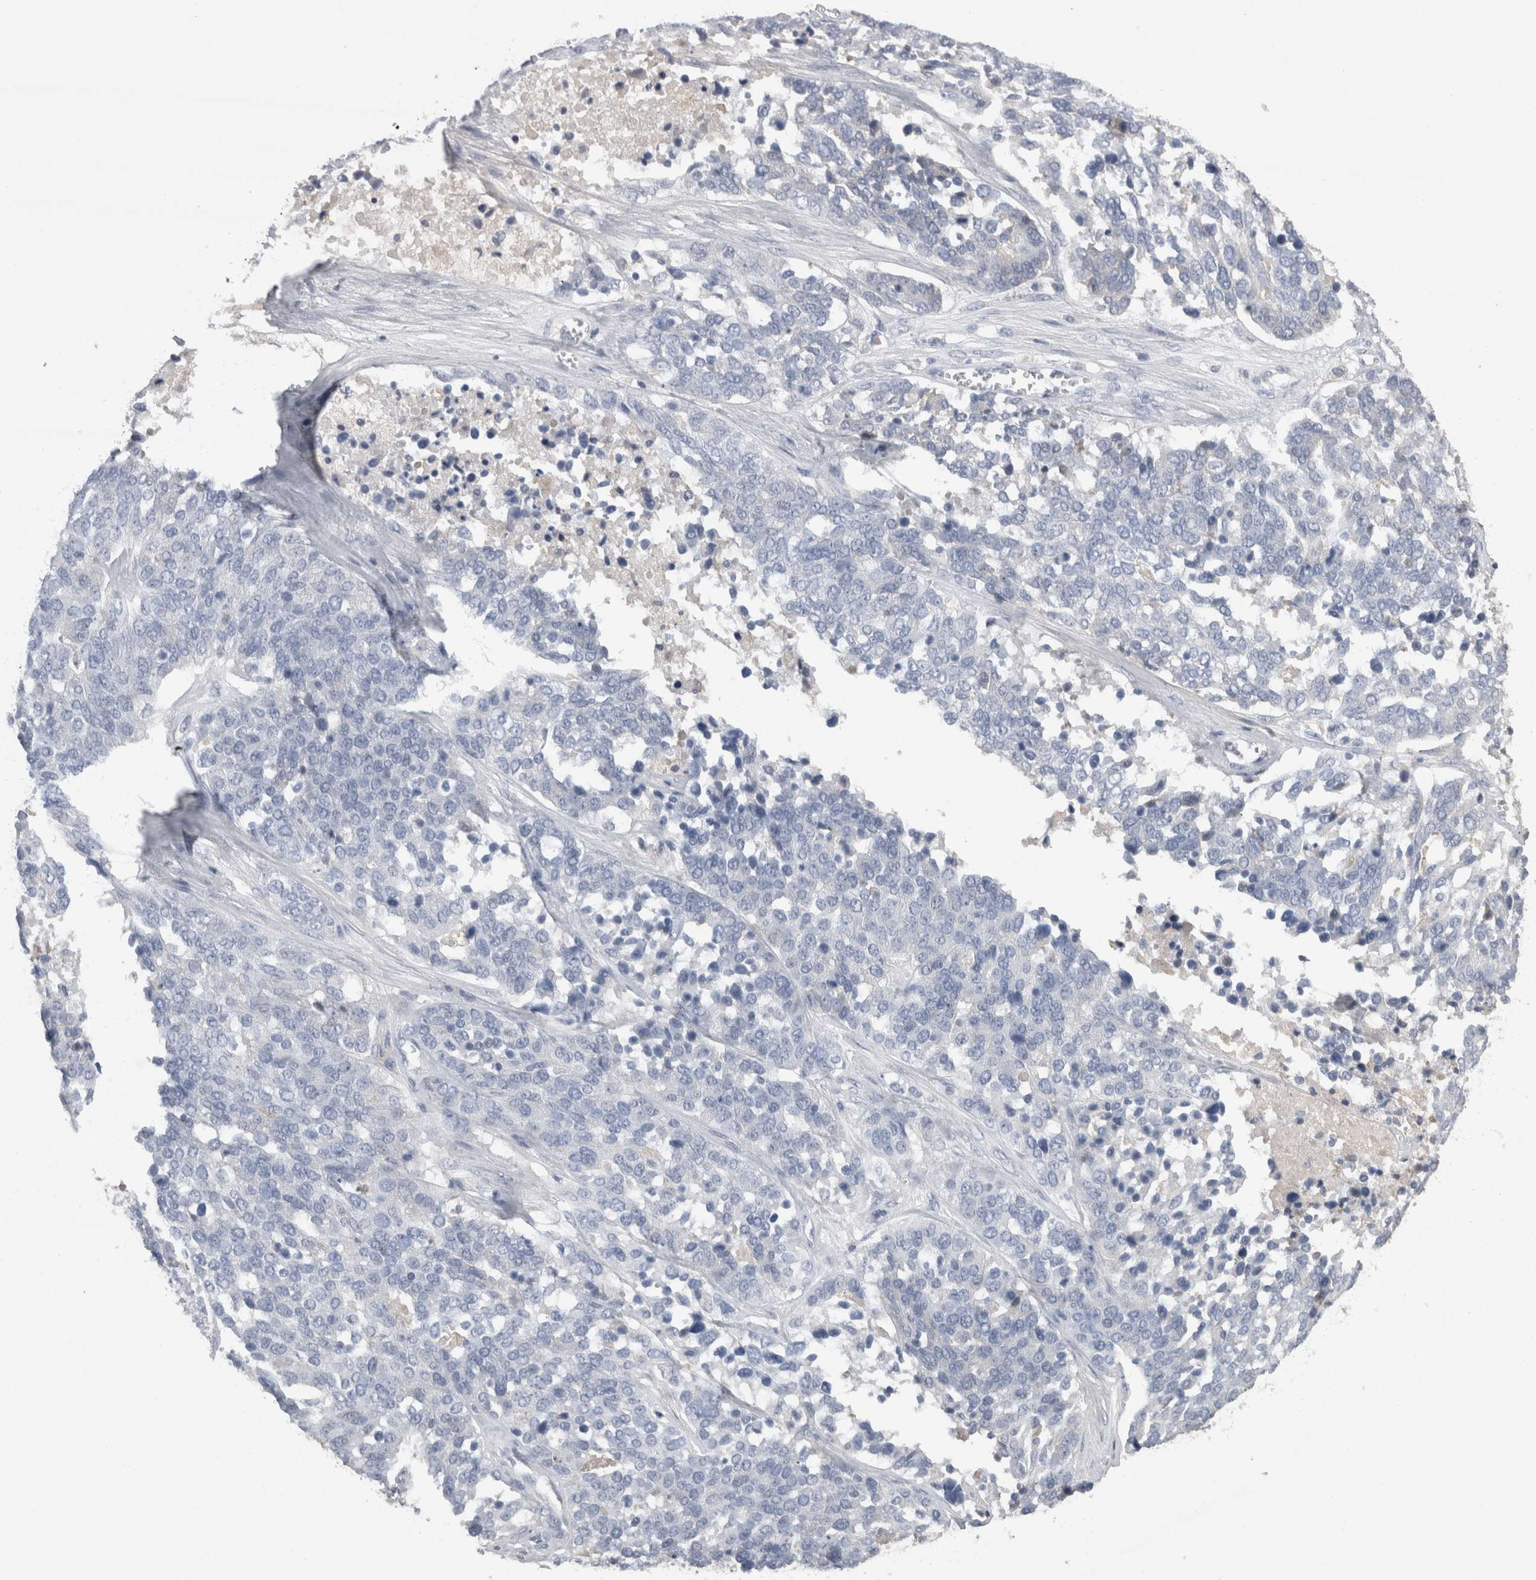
{"staining": {"intensity": "negative", "quantity": "none", "location": "none"}, "tissue": "ovarian cancer", "cell_type": "Tumor cells", "image_type": "cancer", "snomed": [{"axis": "morphology", "description": "Cystadenocarcinoma, serous, NOS"}, {"axis": "topography", "description": "Ovary"}], "caption": "Immunohistochemistry of ovarian serous cystadenocarcinoma displays no staining in tumor cells. Nuclei are stained in blue.", "gene": "REG1A", "patient": {"sex": "female", "age": 44}}